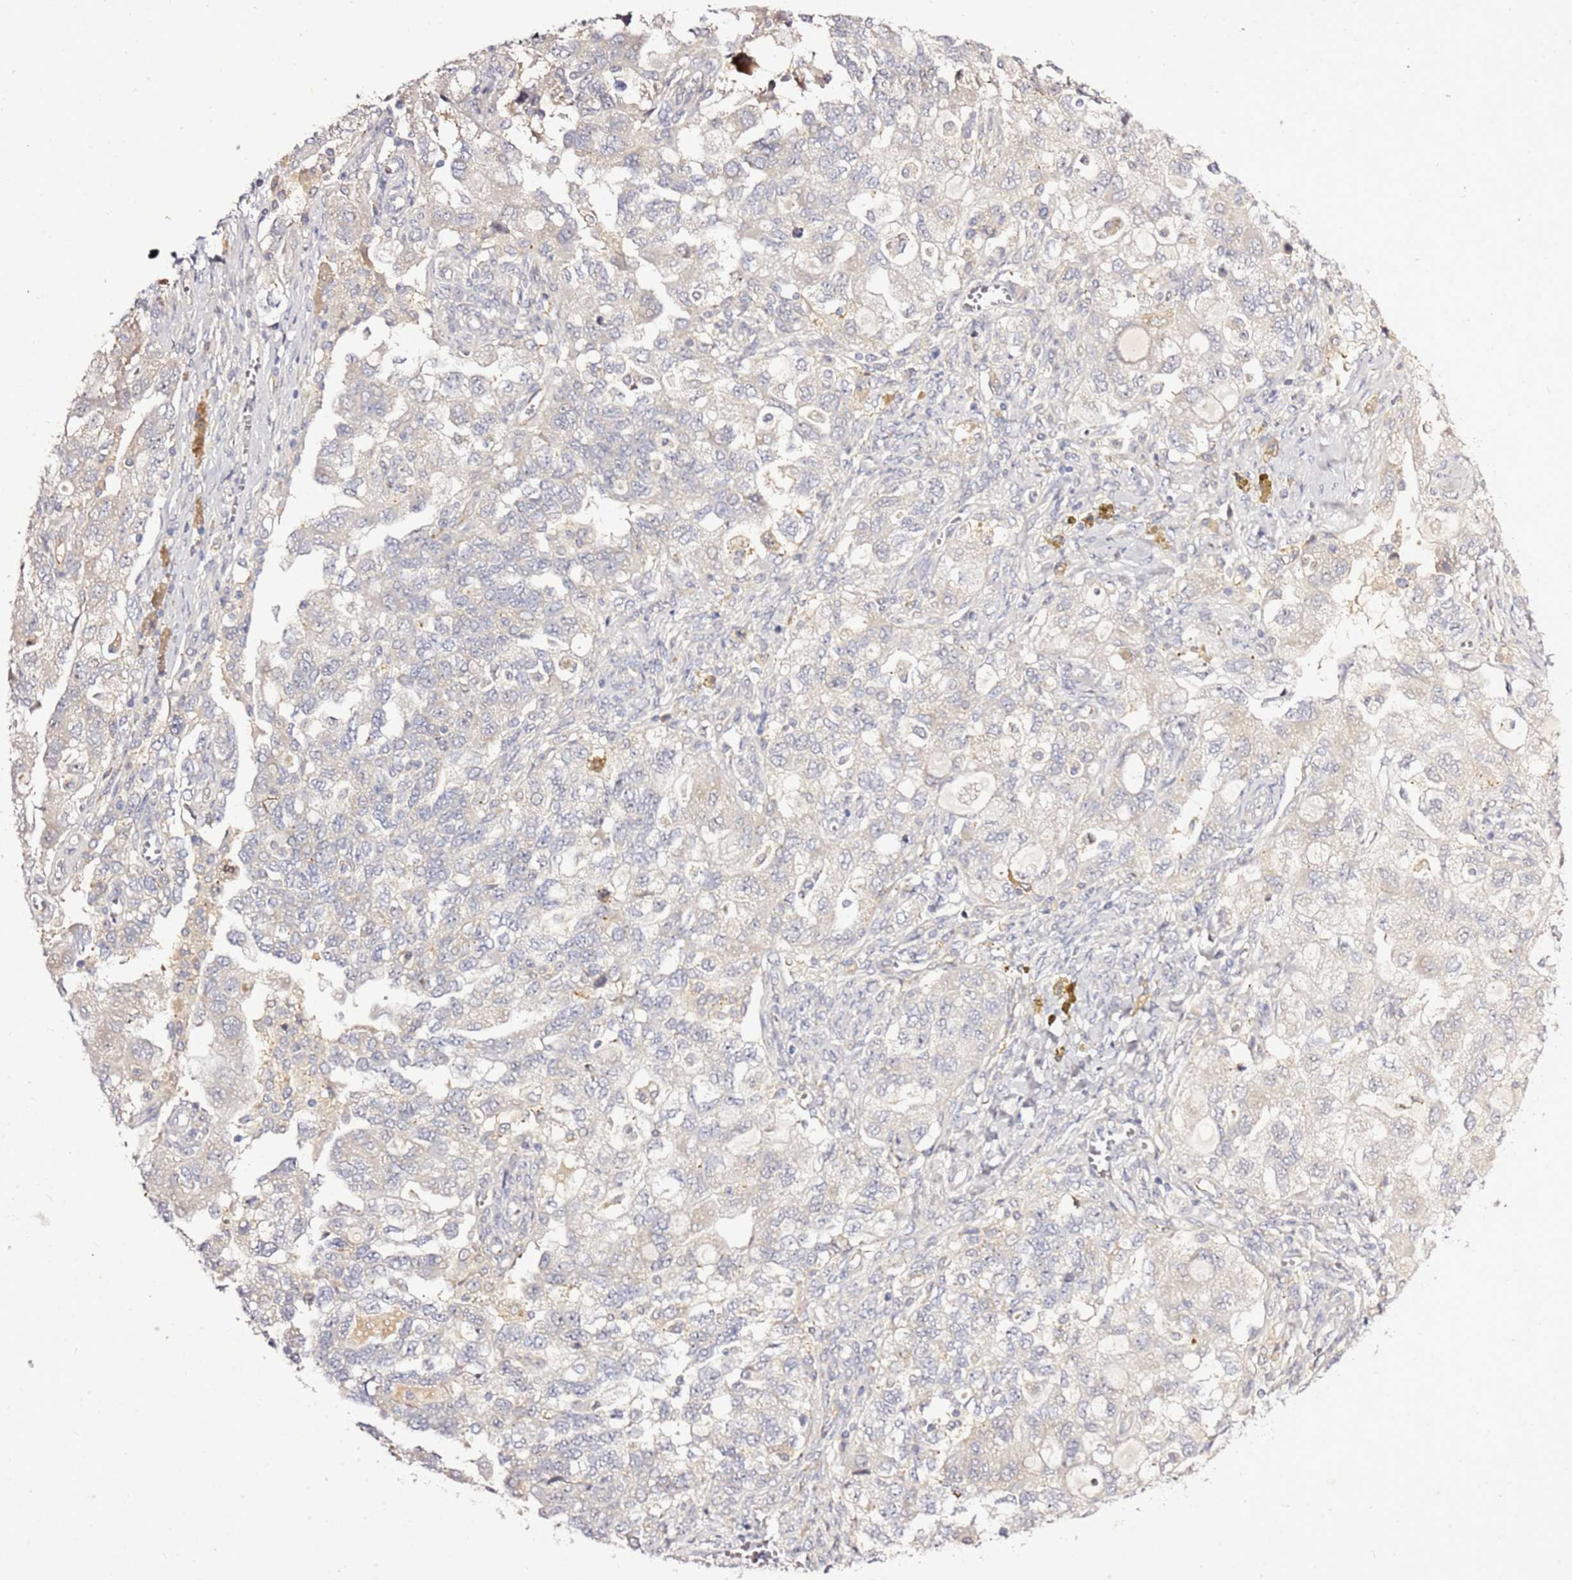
{"staining": {"intensity": "negative", "quantity": "none", "location": "none"}, "tissue": "ovarian cancer", "cell_type": "Tumor cells", "image_type": "cancer", "snomed": [{"axis": "morphology", "description": "Carcinoma, NOS"}, {"axis": "morphology", "description": "Cystadenocarcinoma, serous, NOS"}, {"axis": "topography", "description": "Ovary"}], "caption": "Image shows no significant protein staining in tumor cells of serous cystadenocarcinoma (ovarian).", "gene": "NOL8", "patient": {"sex": "female", "age": 69}}